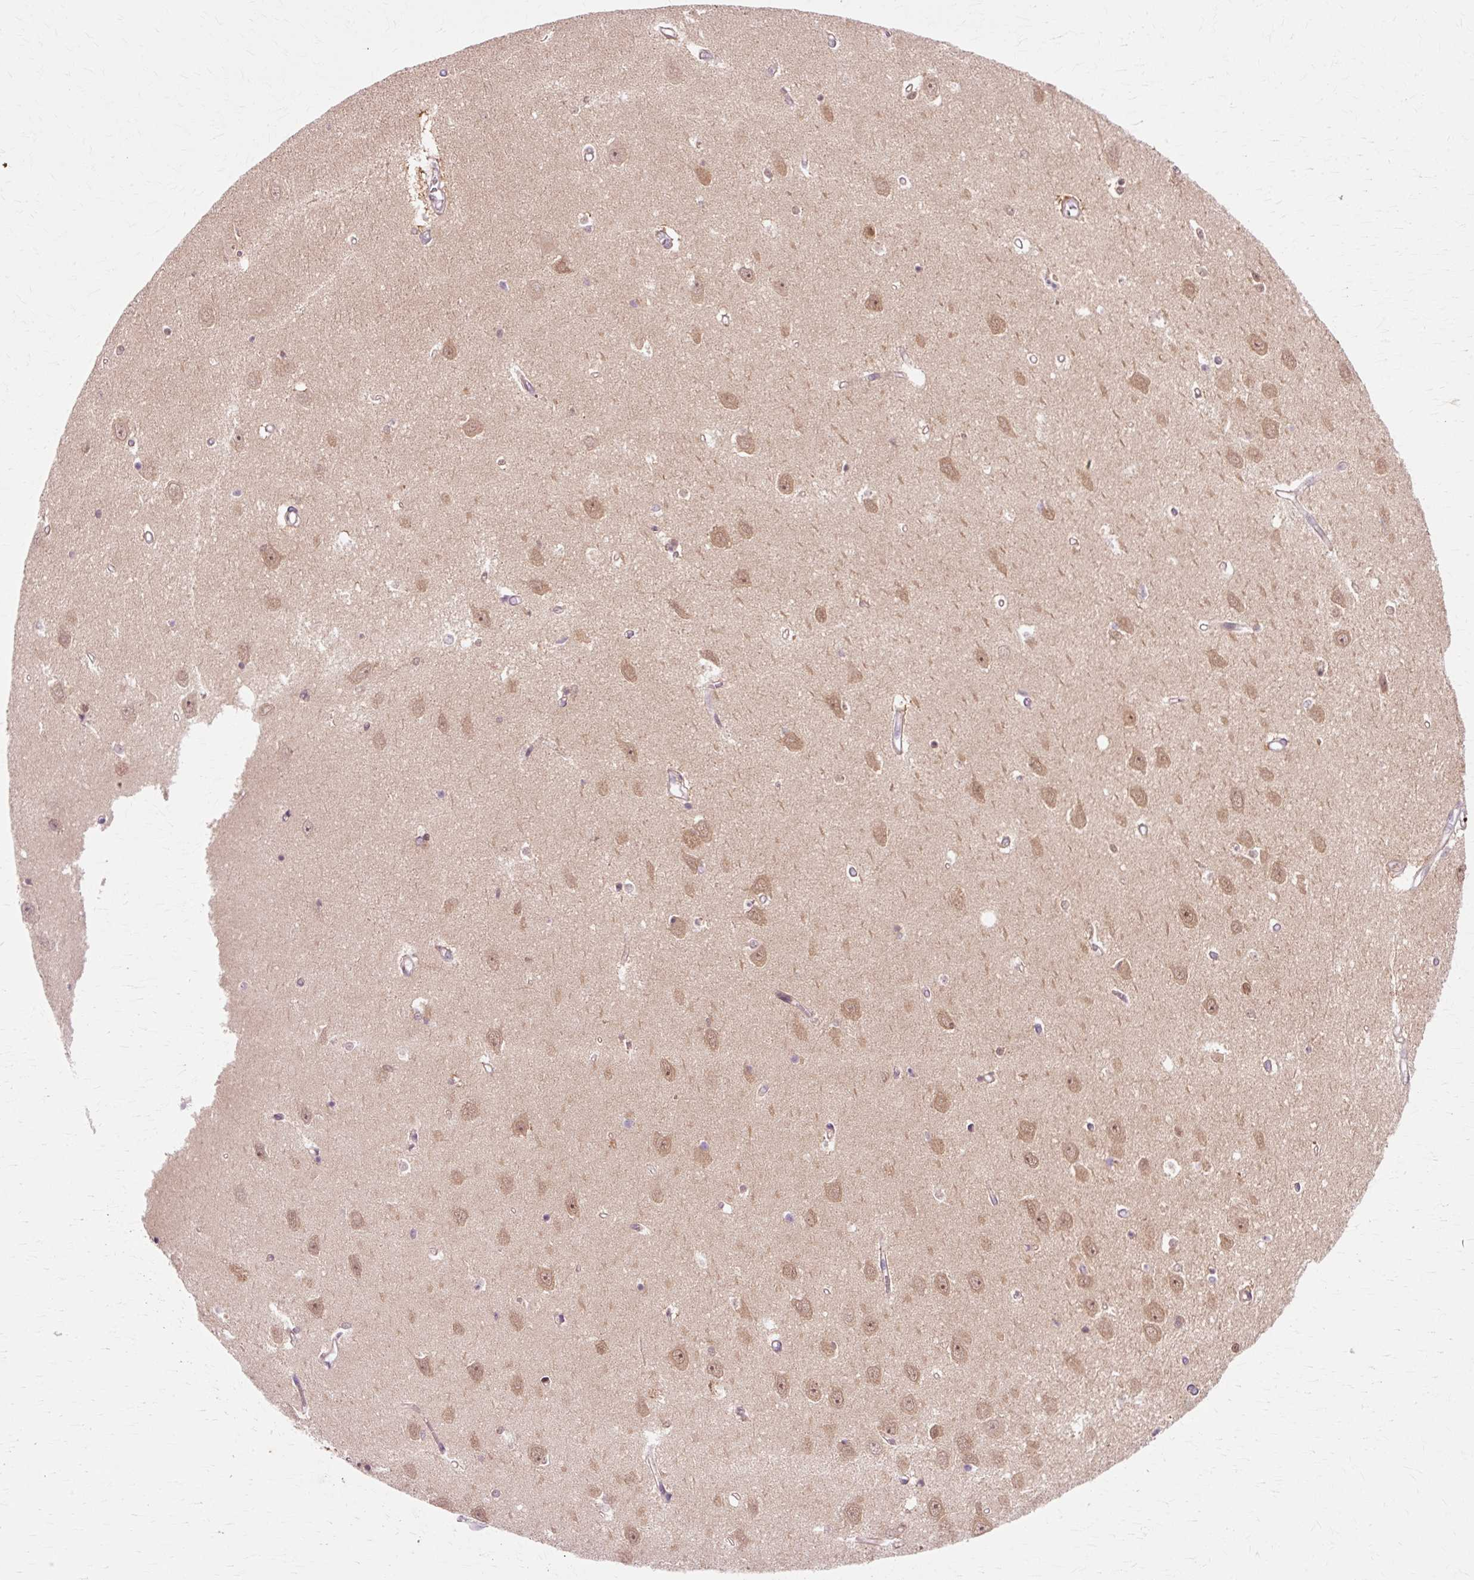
{"staining": {"intensity": "moderate", "quantity": "<25%", "location": "nuclear"}, "tissue": "hippocampus", "cell_type": "Glial cells", "image_type": "normal", "snomed": [{"axis": "morphology", "description": "Normal tissue, NOS"}, {"axis": "topography", "description": "Hippocampus"}], "caption": "Immunohistochemistry (IHC) of normal hippocampus reveals low levels of moderate nuclear positivity in about <25% of glial cells. (DAB = brown stain, brightfield microscopy at high magnification).", "gene": "MACROD2", "patient": {"sex": "female", "age": 64}}